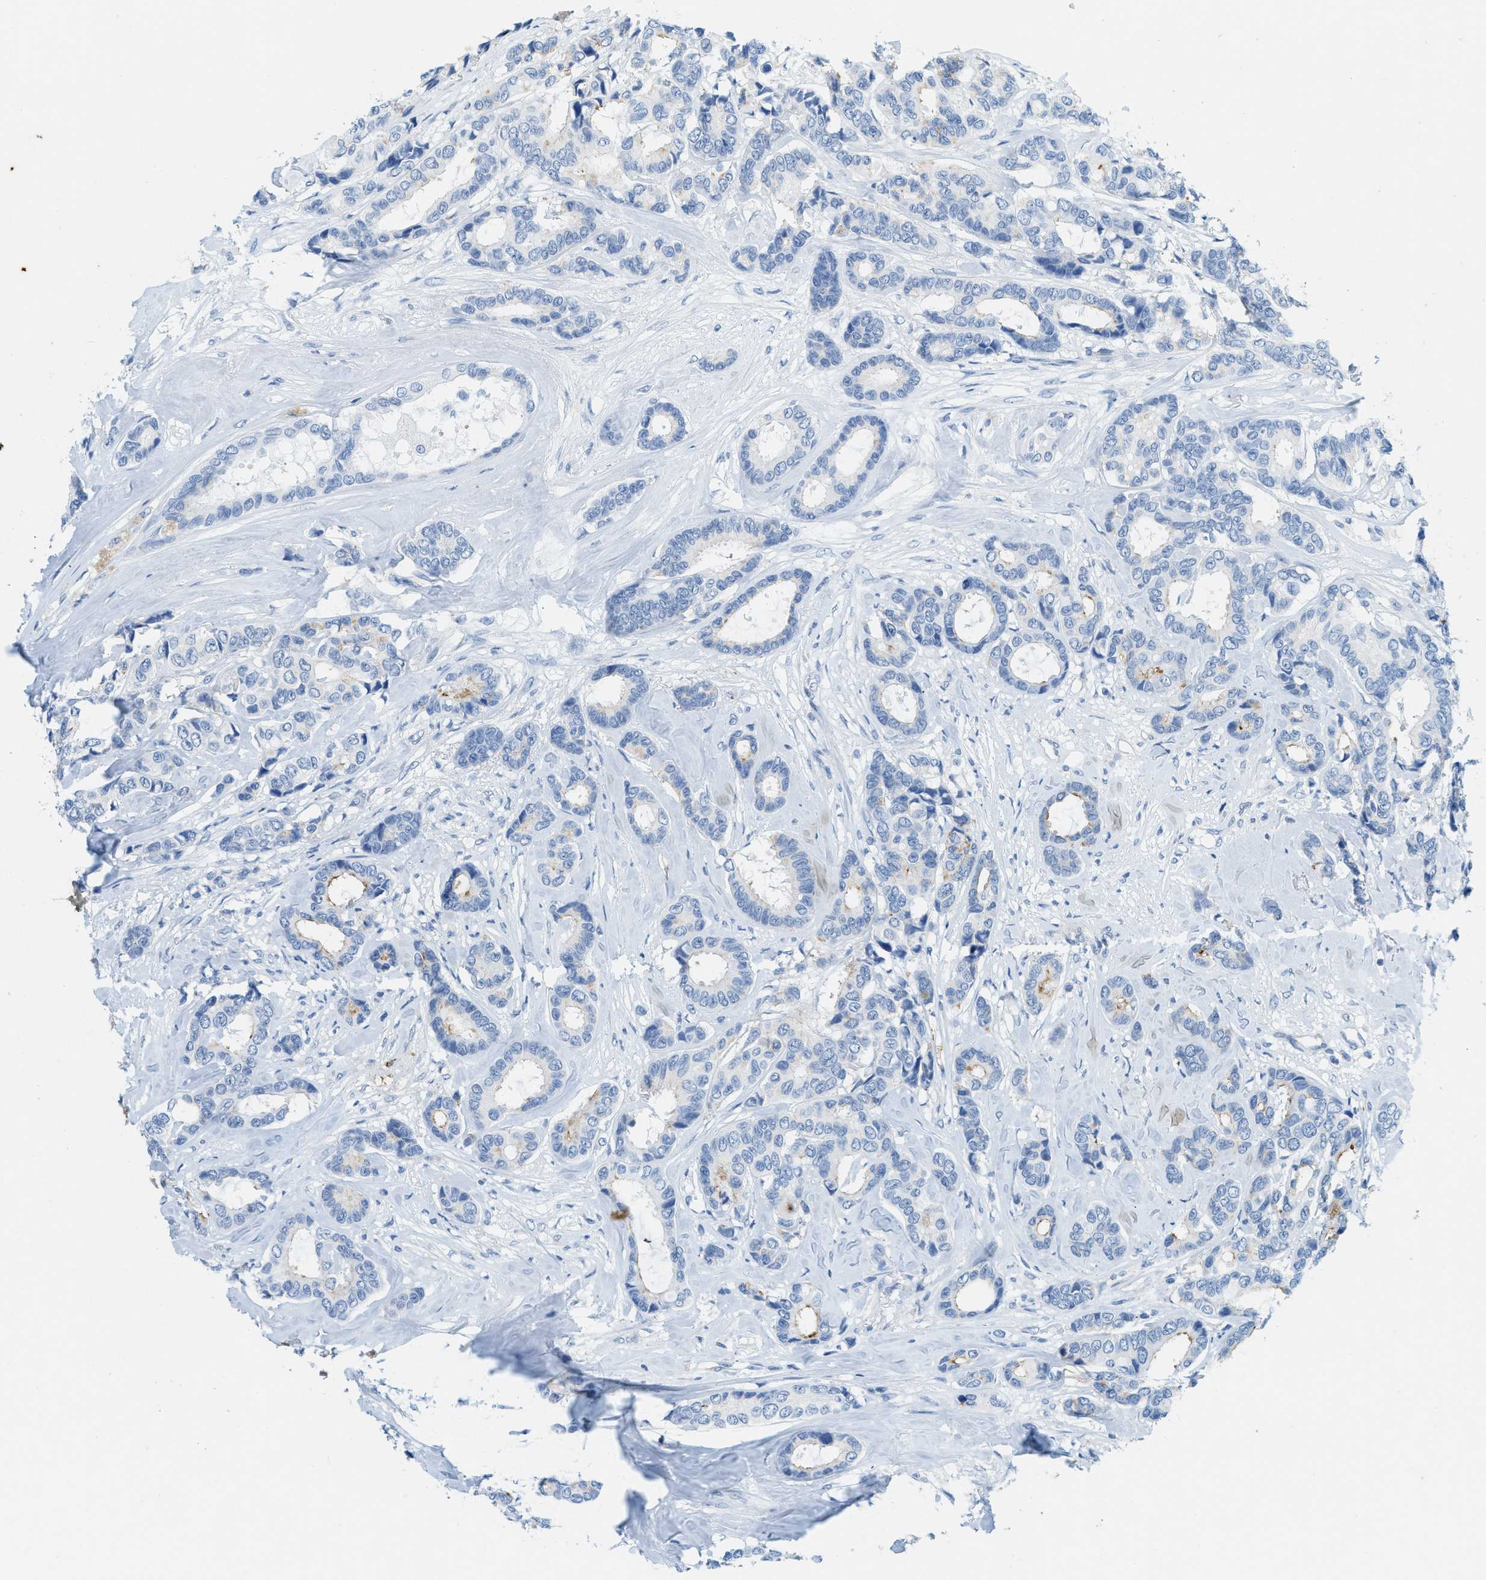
{"staining": {"intensity": "negative", "quantity": "none", "location": "none"}, "tissue": "breast cancer", "cell_type": "Tumor cells", "image_type": "cancer", "snomed": [{"axis": "morphology", "description": "Duct carcinoma"}, {"axis": "topography", "description": "Breast"}], "caption": "DAB immunohistochemical staining of human breast intraductal carcinoma shows no significant staining in tumor cells.", "gene": "TPSAB1", "patient": {"sex": "female", "age": 87}}